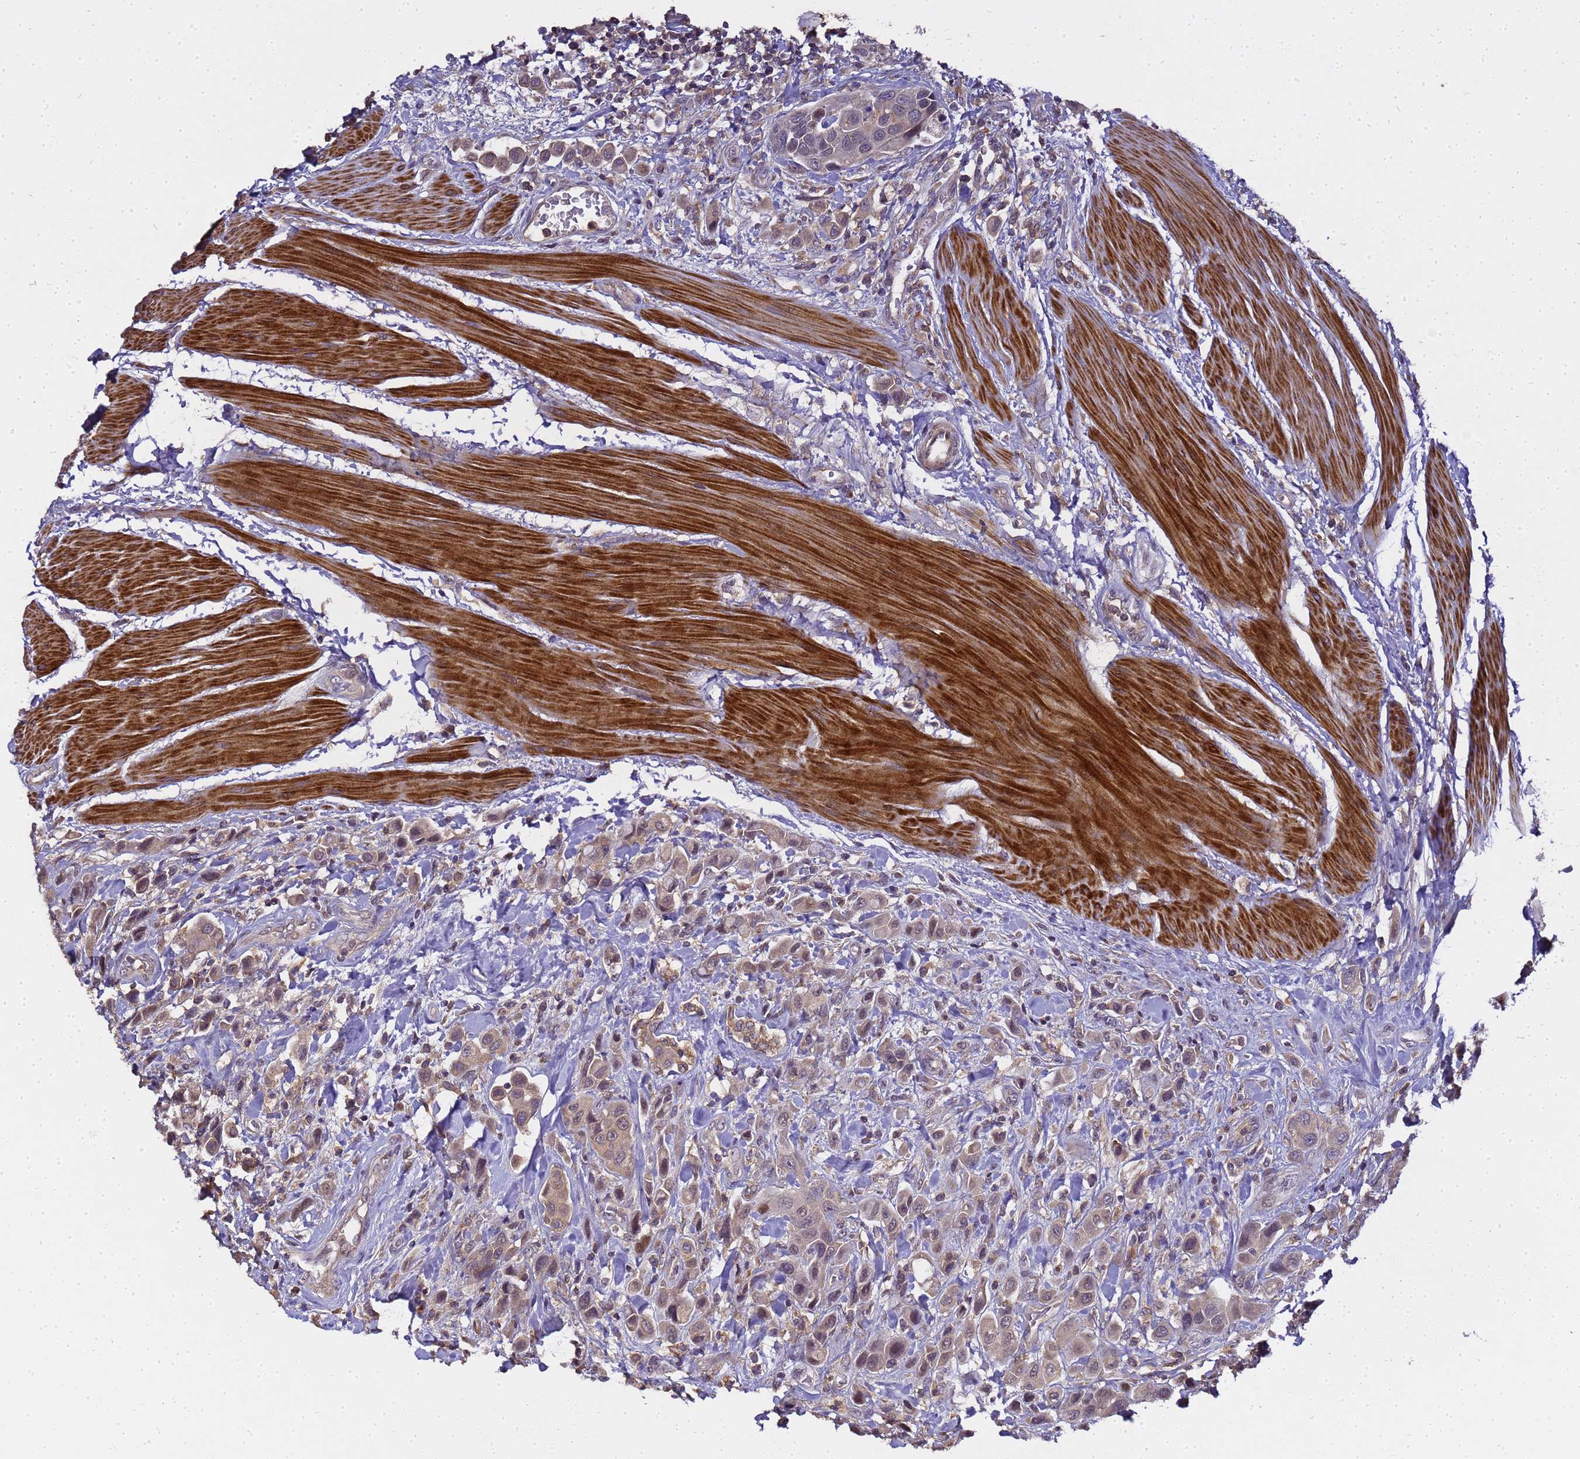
{"staining": {"intensity": "weak", "quantity": ">75%", "location": "cytoplasmic/membranous"}, "tissue": "urothelial cancer", "cell_type": "Tumor cells", "image_type": "cancer", "snomed": [{"axis": "morphology", "description": "Urothelial carcinoma, High grade"}, {"axis": "topography", "description": "Urinary bladder"}], "caption": "Protein staining by immunohistochemistry (IHC) demonstrates weak cytoplasmic/membranous positivity in about >75% of tumor cells in urothelial cancer.", "gene": "LGI4", "patient": {"sex": "male", "age": 50}}